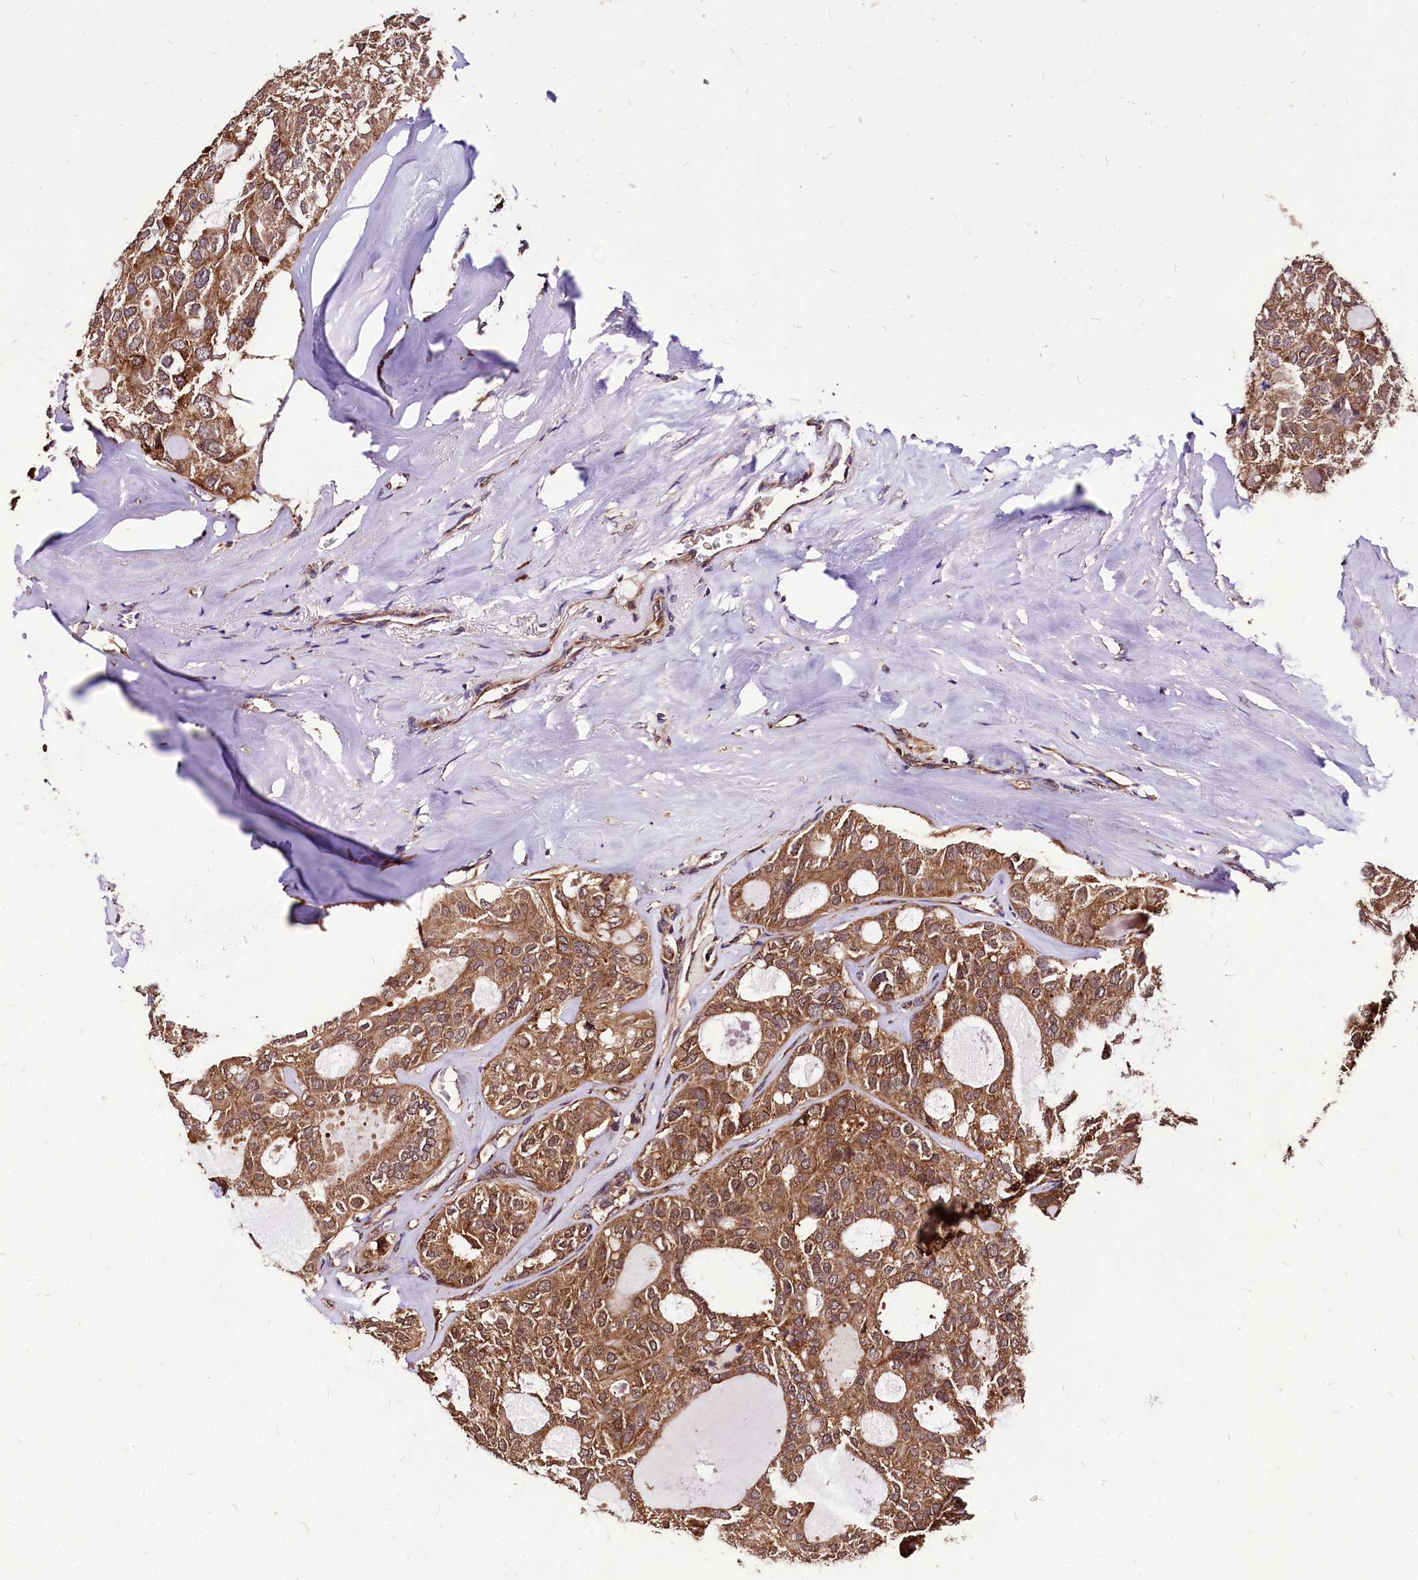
{"staining": {"intensity": "moderate", "quantity": ">75%", "location": "cytoplasmic/membranous"}, "tissue": "thyroid cancer", "cell_type": "Tumor cells", "image_type": "cancer", "snomed": [{"axis": "morphology", "description": "Follicular adenoma carcinoma, NOS"}, {"axis": "topography", "description": "Thyroid gland"}], "caption": "High-power microscopy captured an immunohistochemistry (IHC) image of thyroid cancer, revealing moderate cytoplasmic/membranous staining in approximately >75% of tumor cells.", "gene": "LRSAM1", "patient": {"sex": "male", "age": 75}}